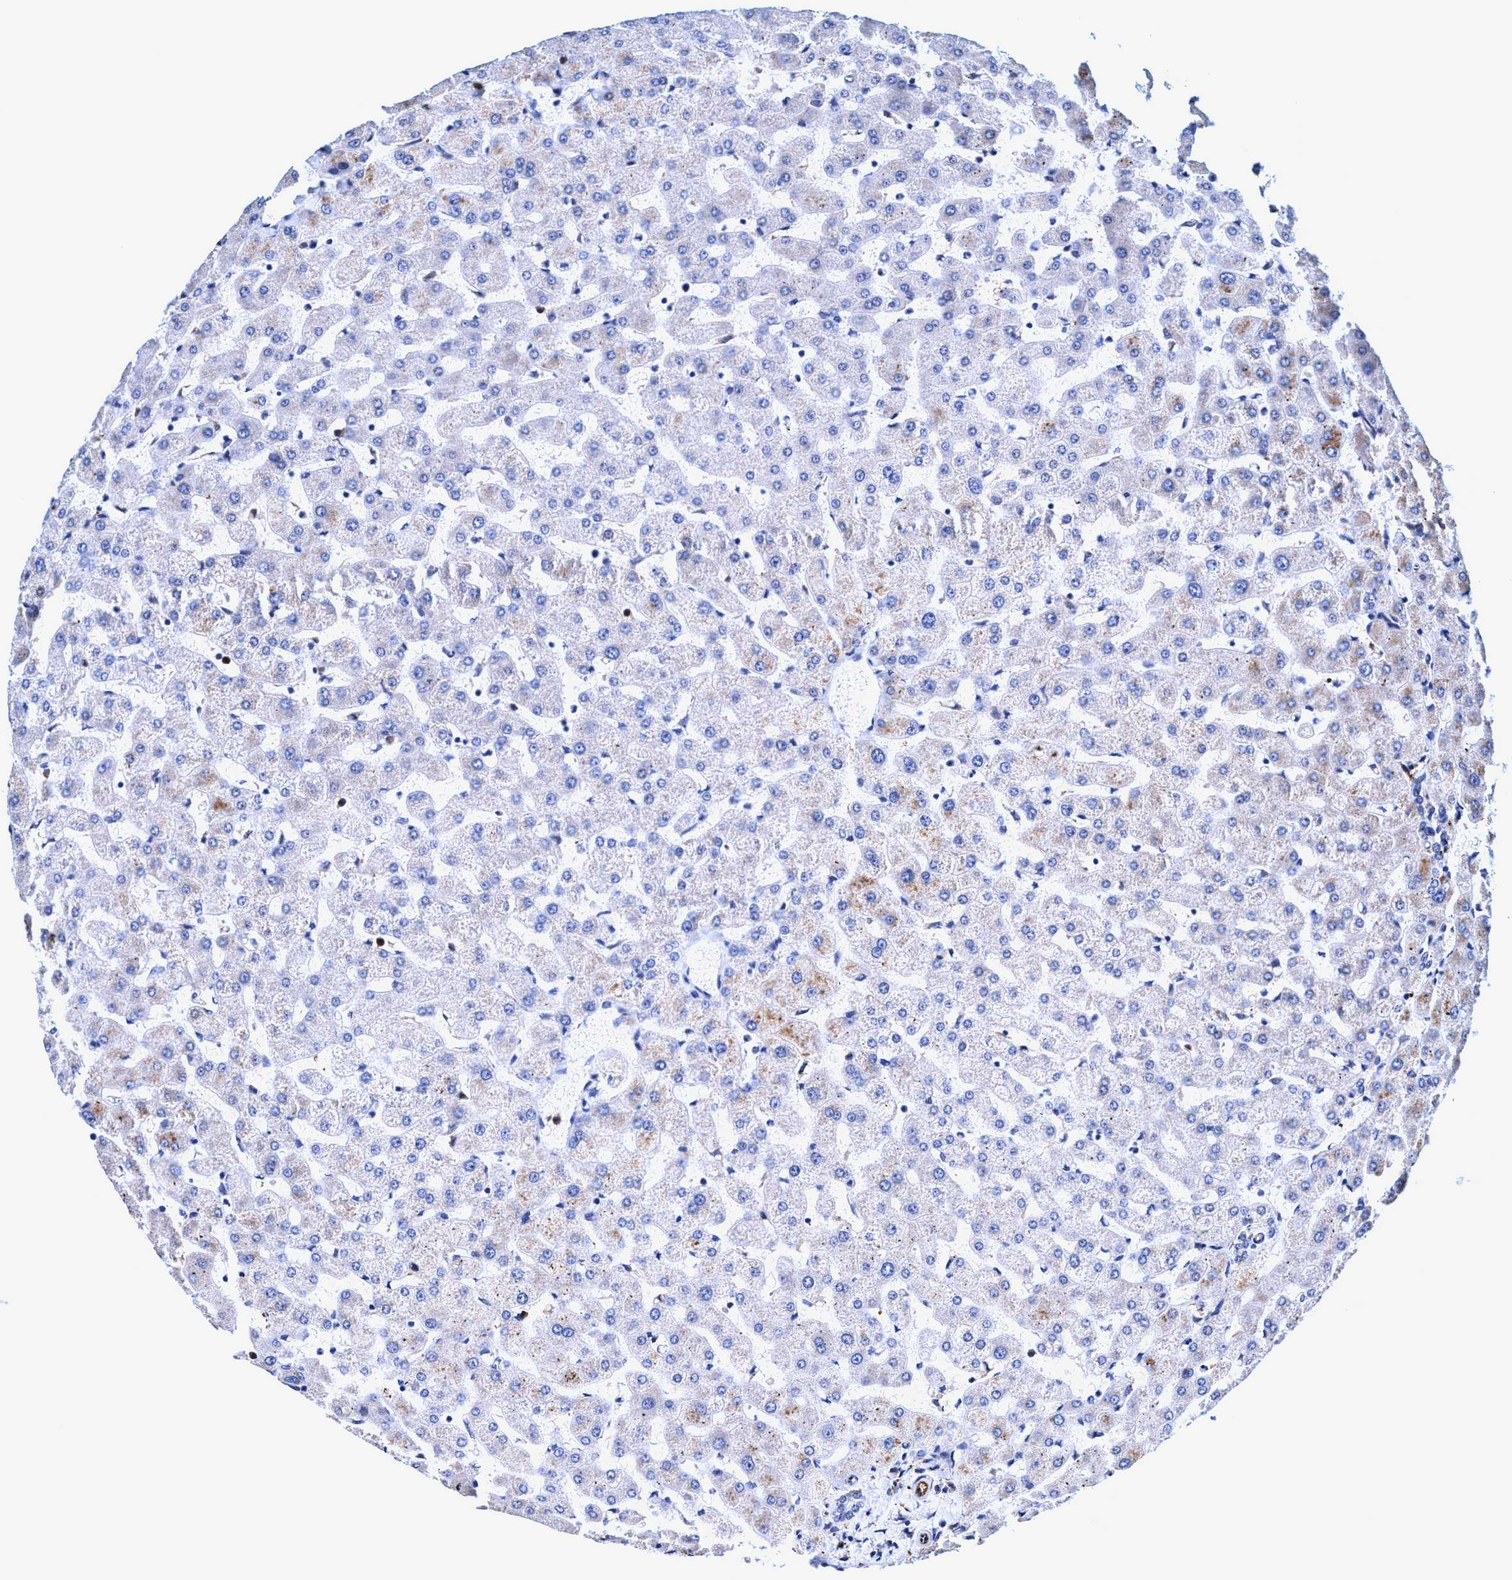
{"staining": {"intensity": "negative", "quantity": "none", "location": "none"}, "tissue": "liver", "cell_type": "Cholangiocytes", "image_type": "normal", "snomed": [{"axis": "morphology", "description": "Normal tissue, NOS"}, {"axis": "topography", "description": "Liver"}], "caption": "A high-resolution image shows IHC staining of benign liver, which demonstrates no significant staining in cholangiocytes. Nuclei are stained in blue.", "gene": "UBALD2", "patient": {"sex": "female", "age": 63}}